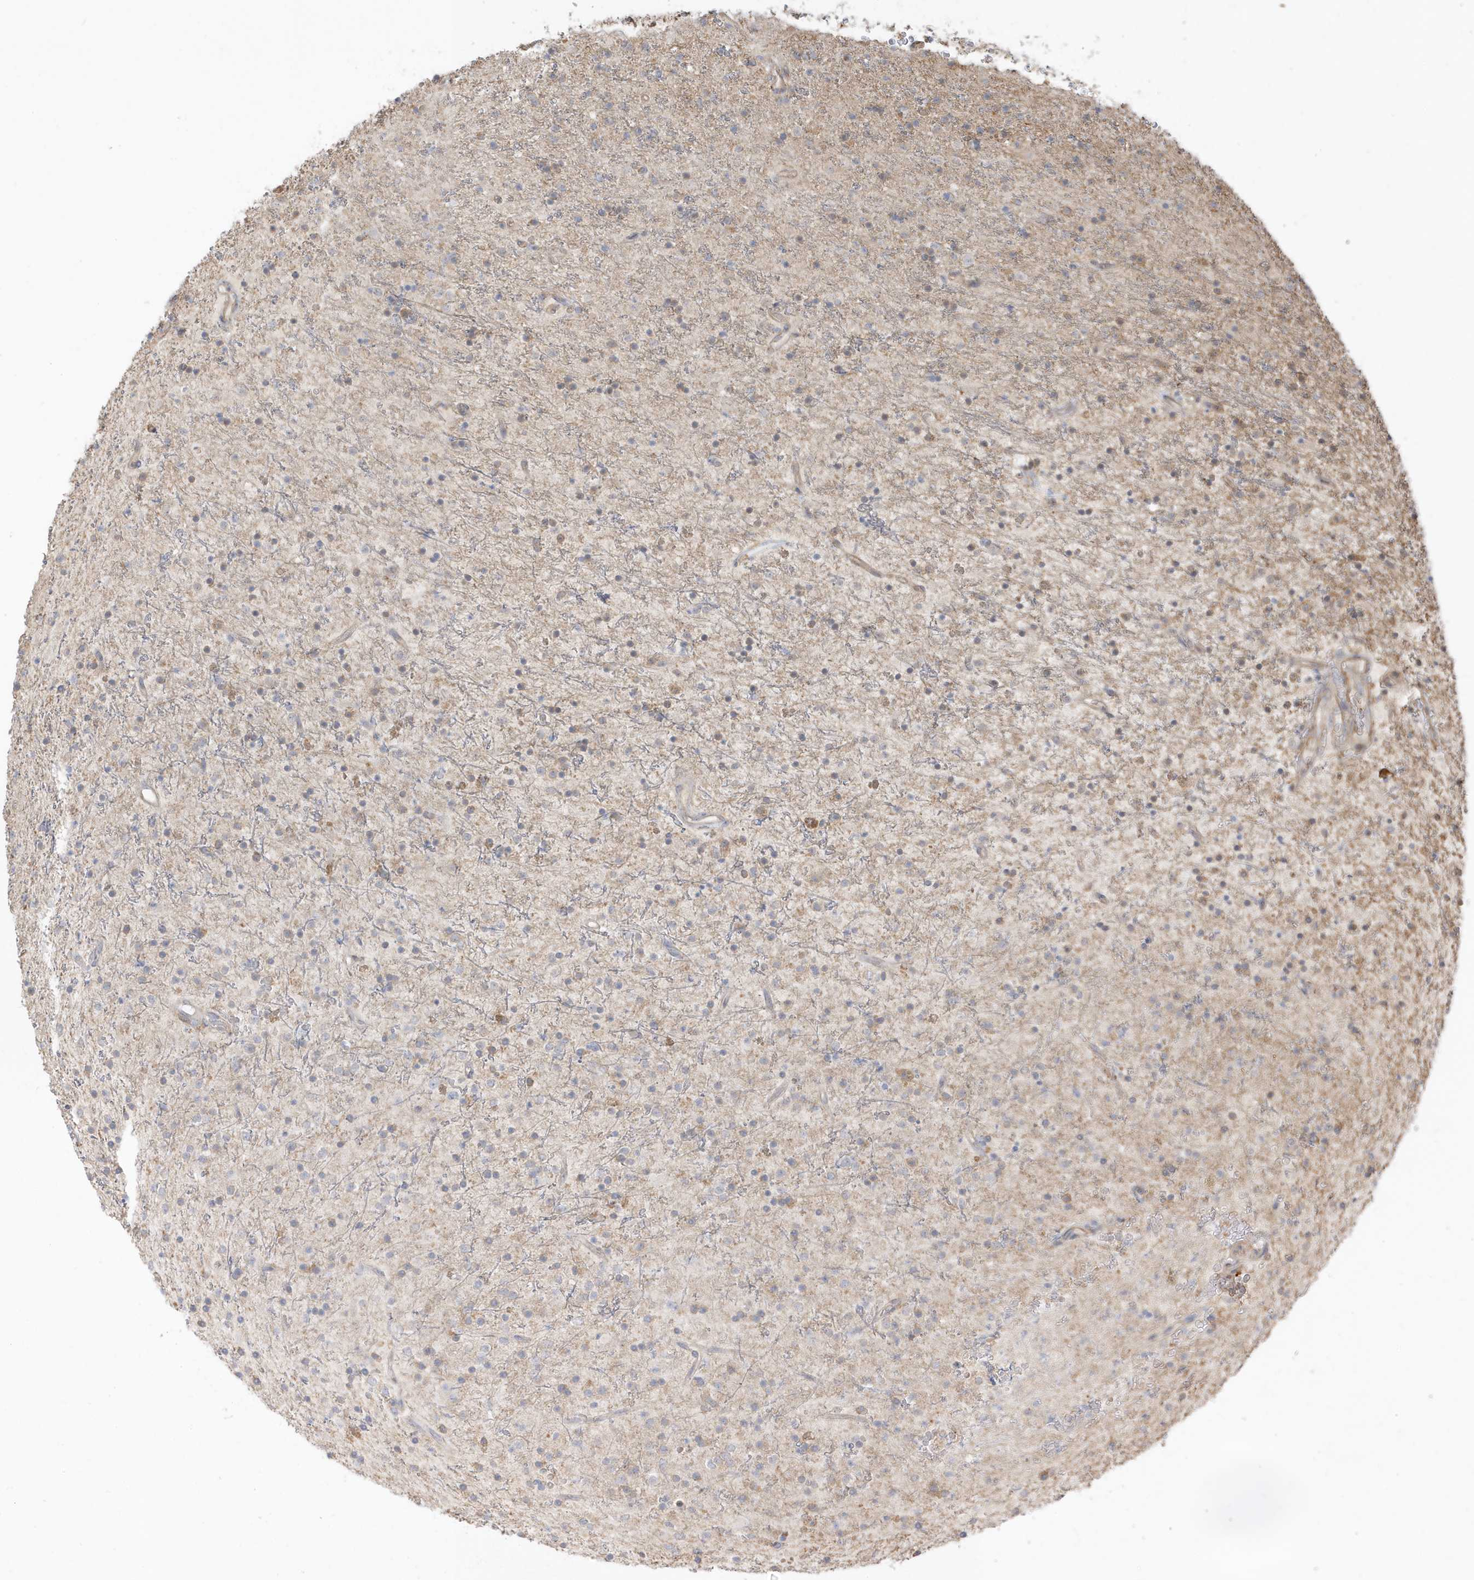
{"staining": {"intensity": "negative", "quantity": "none", "location": "none"}, "tissue": "glioma", "cell_type": "Tumor cells", "image_type": "cancer", "snomed": [{"axis": "morphology", "description": "Glioma, malignant, High grade"}, {"axis": "topography", "description": "Brain"}], "caption": "DAB (3,3'-diaminobenzidine) immunohistochemical staining of malignant glioma (high-grade) demonstrates no significant staining in tumor cells.", "gene": "ZBTB8A", "patient": {"sex": "male", "age": 34}}